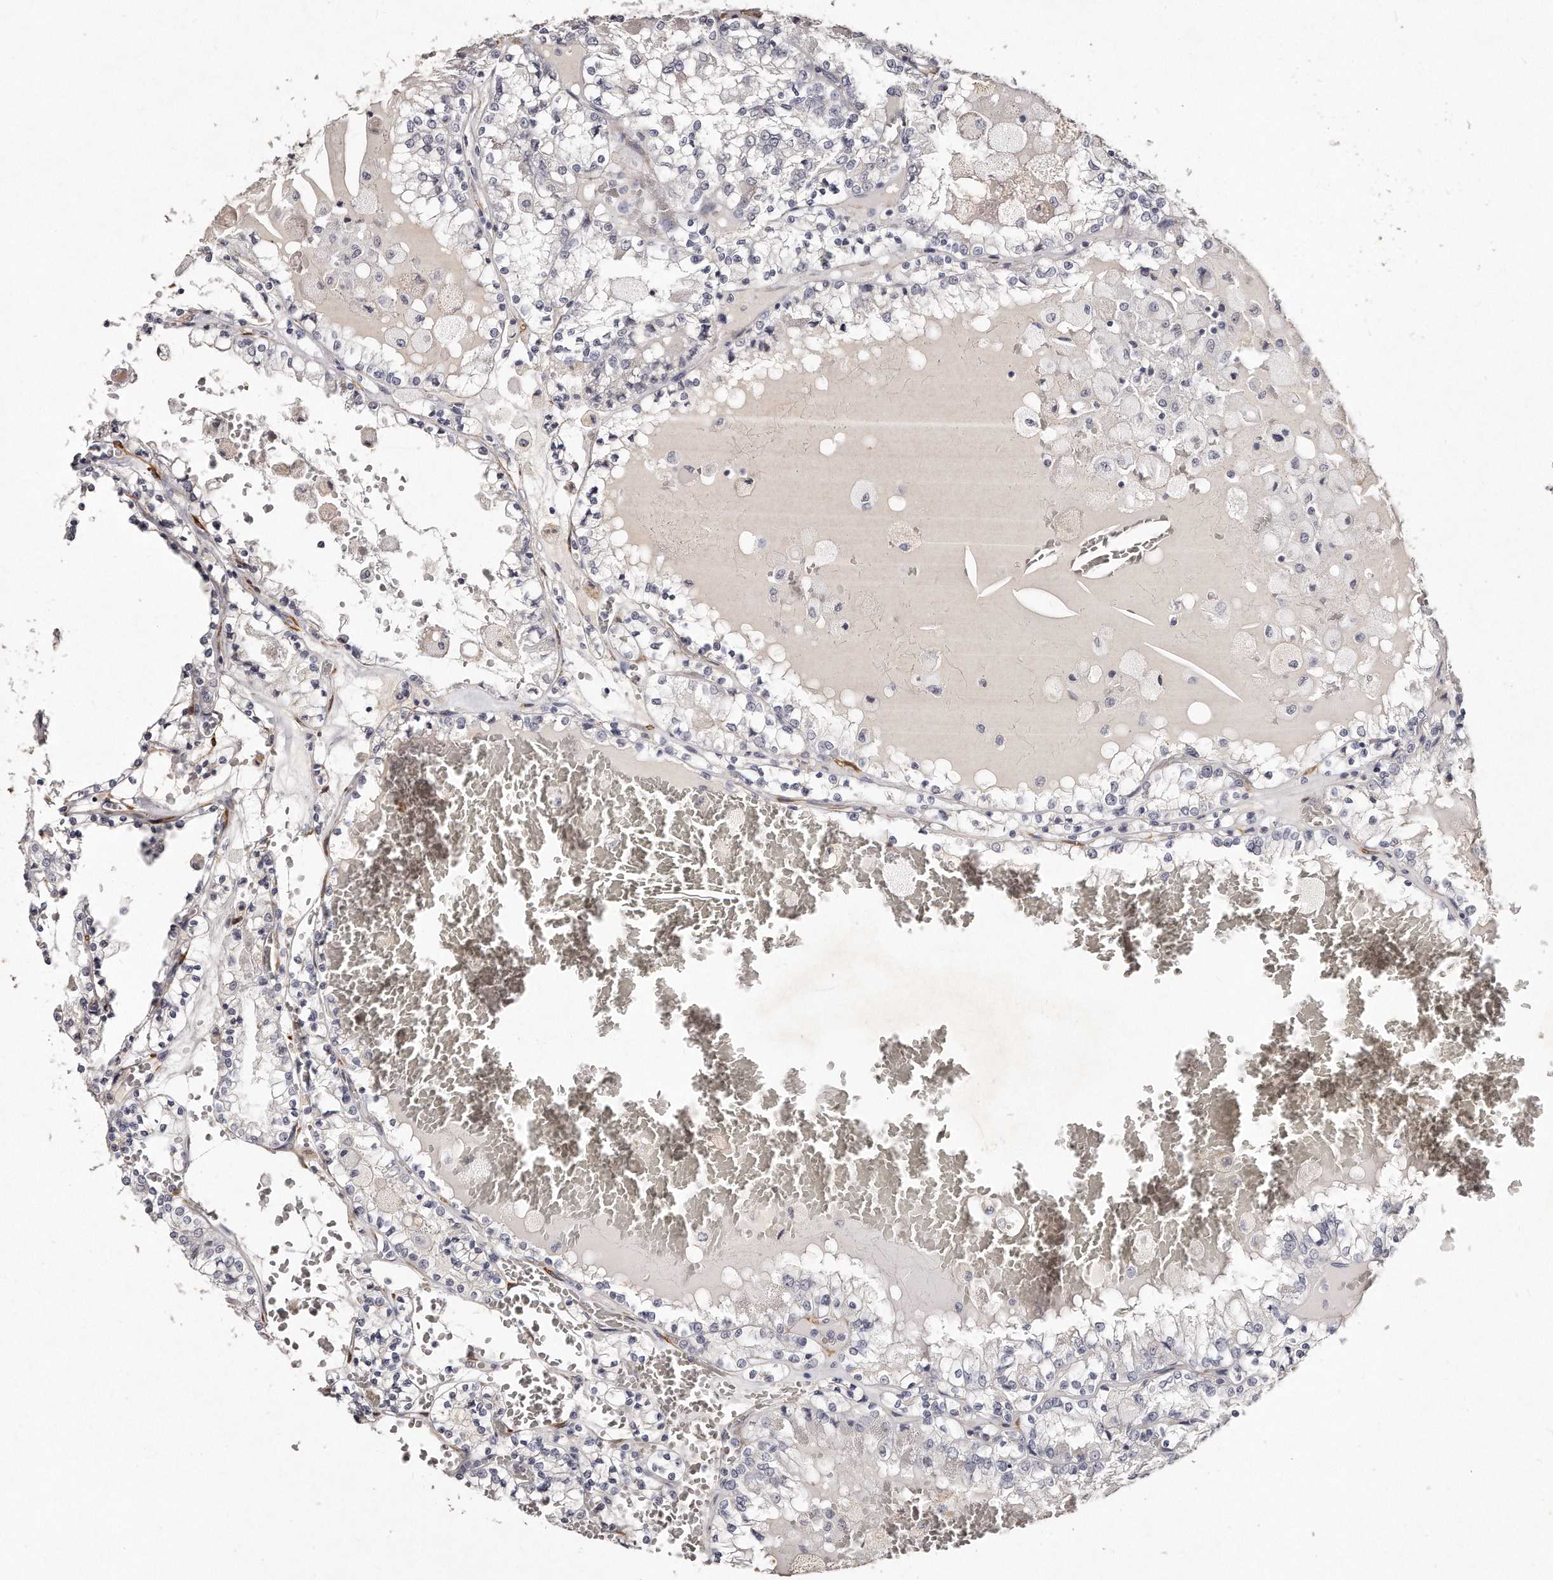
{"staining": {"intensity": "negative", "quantity": "none", "location": "none"}, "tissue": "renal cancer", "cell_type": "Tumor cells", "image_type": "cancer", "snomed": [{"axis": "morphology", "description": "Adenocarcinoma, NOS"}, {"axis": "topography", "description": "Kidney"}], "caption": "Image shows no protein positivity in tumor cells of adenocarcinoma (renal) tissue.", "gene": "LMOD1", "patient": {"sex": "female", "age": 56}}